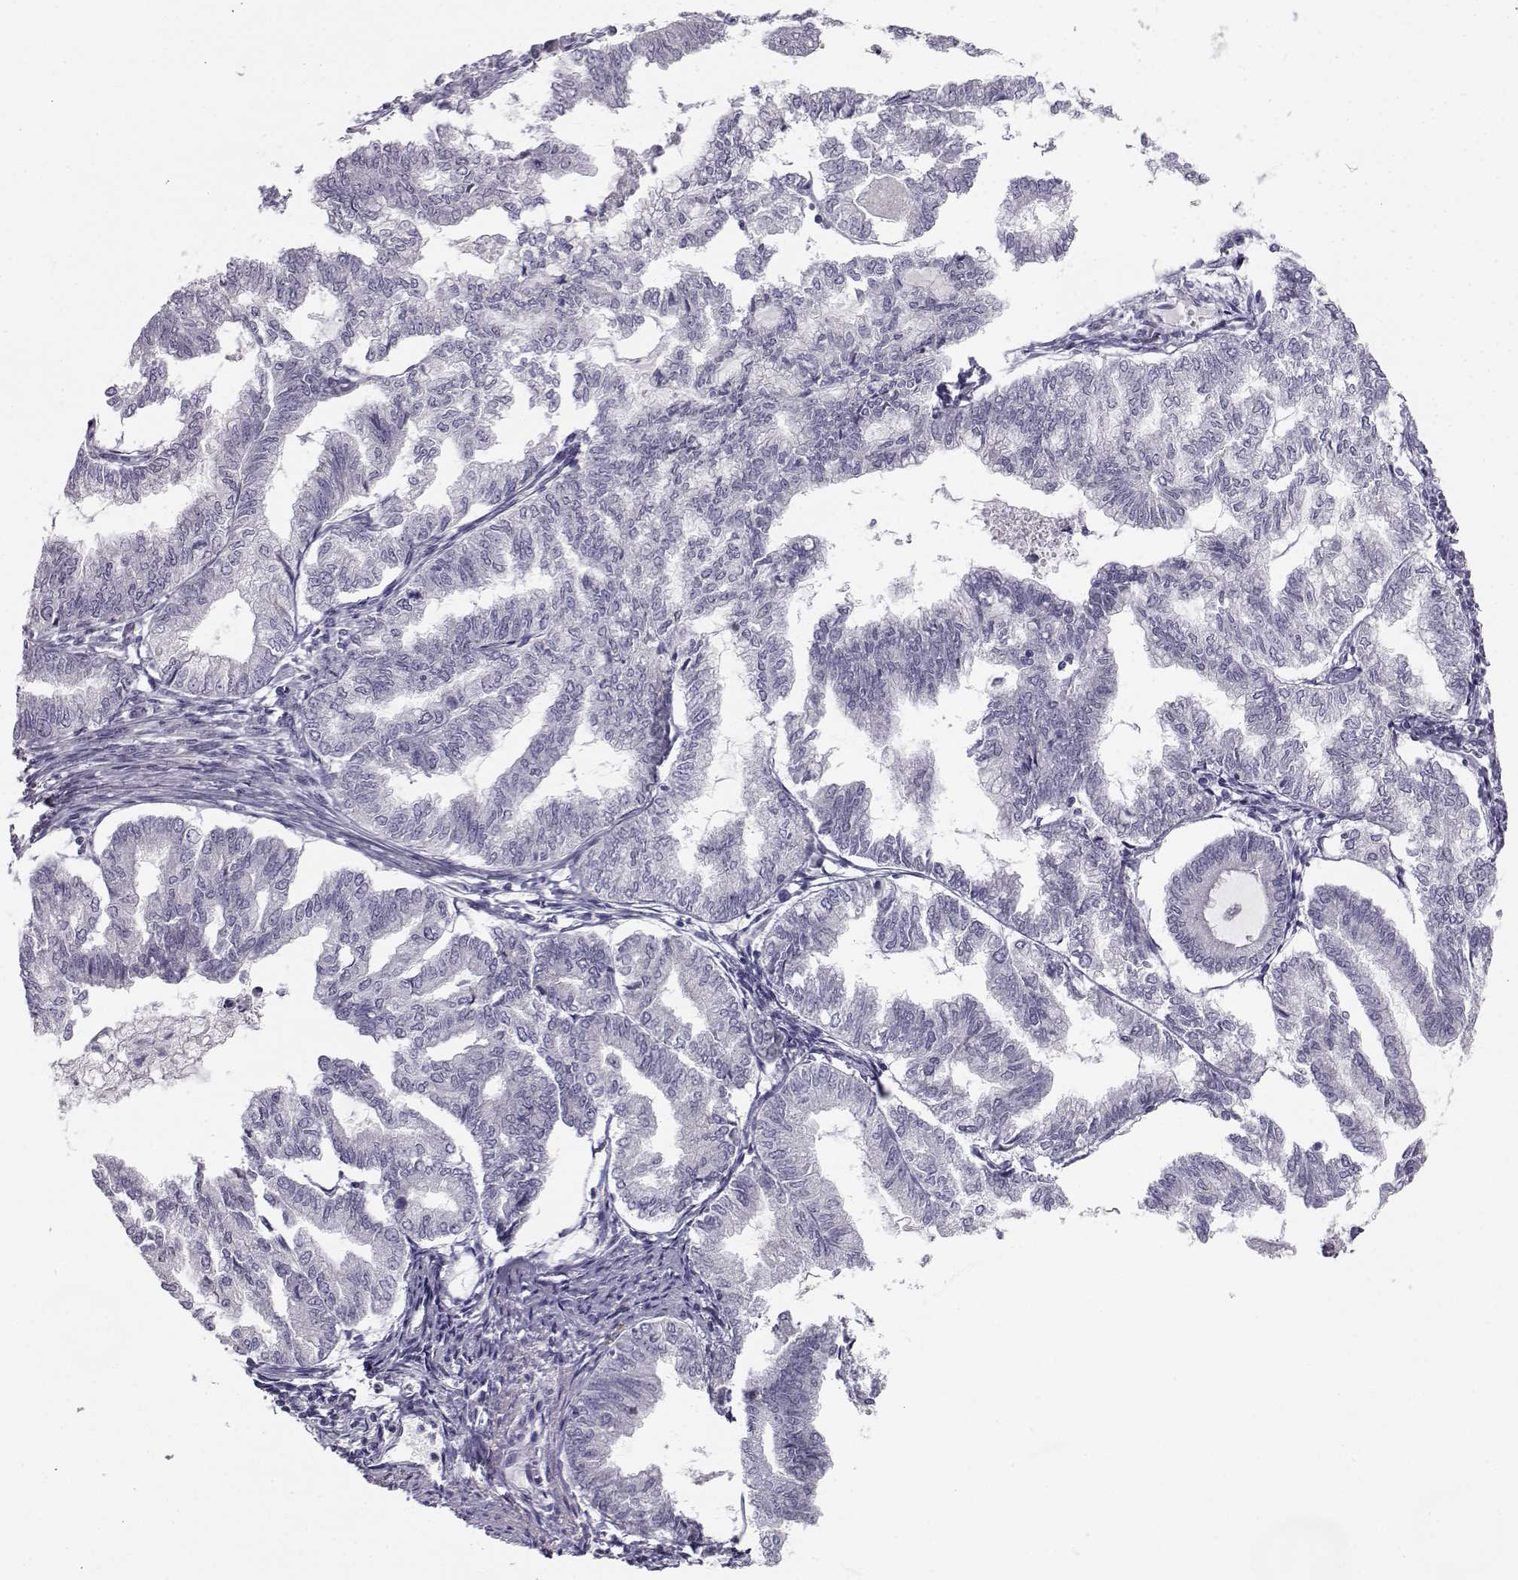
{"staining": {"intensity": "negative", "quantity": "none", "location": "none"}, "tissue": "endometrial cancer", "cell_type": "Tumor cells", "image_type": "cancer", "snomed": [{"axis": "morphology", "description": "Adenocarcinoma, NOS"}, {"axis": "topography", "description": "Endometrium"}], "caption": "Immunohistochemistry micrograph of endometrial cancer (adenocarcinoma) stained for a protein (brown), which reveals no staining in tumor cells.", "gene": "ZNF185", "patient": {"sex": "female", "age": 79}}